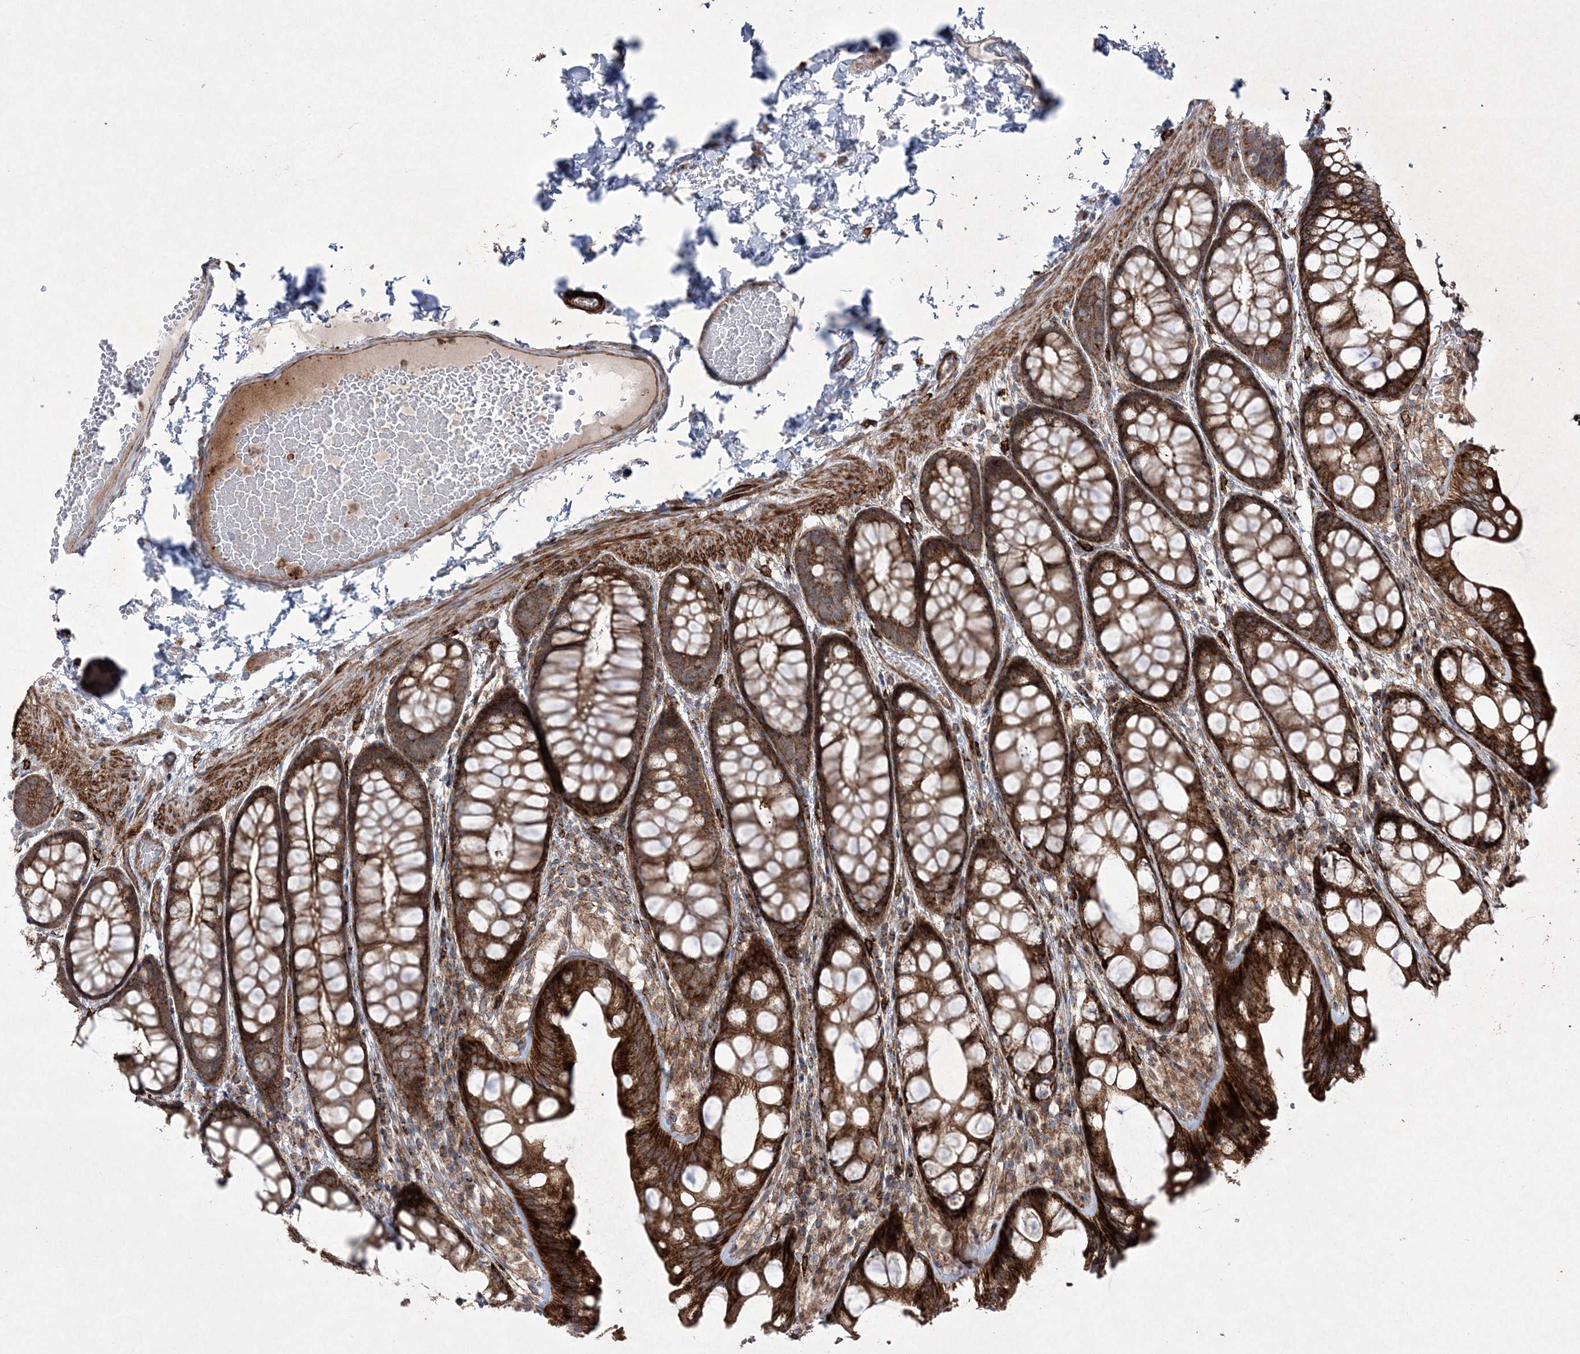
{"staining": {"intensity": "strong", "quantity": ">75%", "location": "cytoplasmic/membranous"}, "tissue": "colon", "cell_type": "Endothelial cells", "image_type": "normal", "snomed": [{"axis": "morphology", "description": "Normal tissue, NOS"}, {"axis": "topography", "description": "Colon"}], "caption": "Approximately >75% of endothelial cells in unremarkable human colon display strong cytoplasmic/membranous protein staining as visualized by brown immunohistochemical staining.", "gene": "RICTOR", "patient": {"sex": "male", "age": 47}}